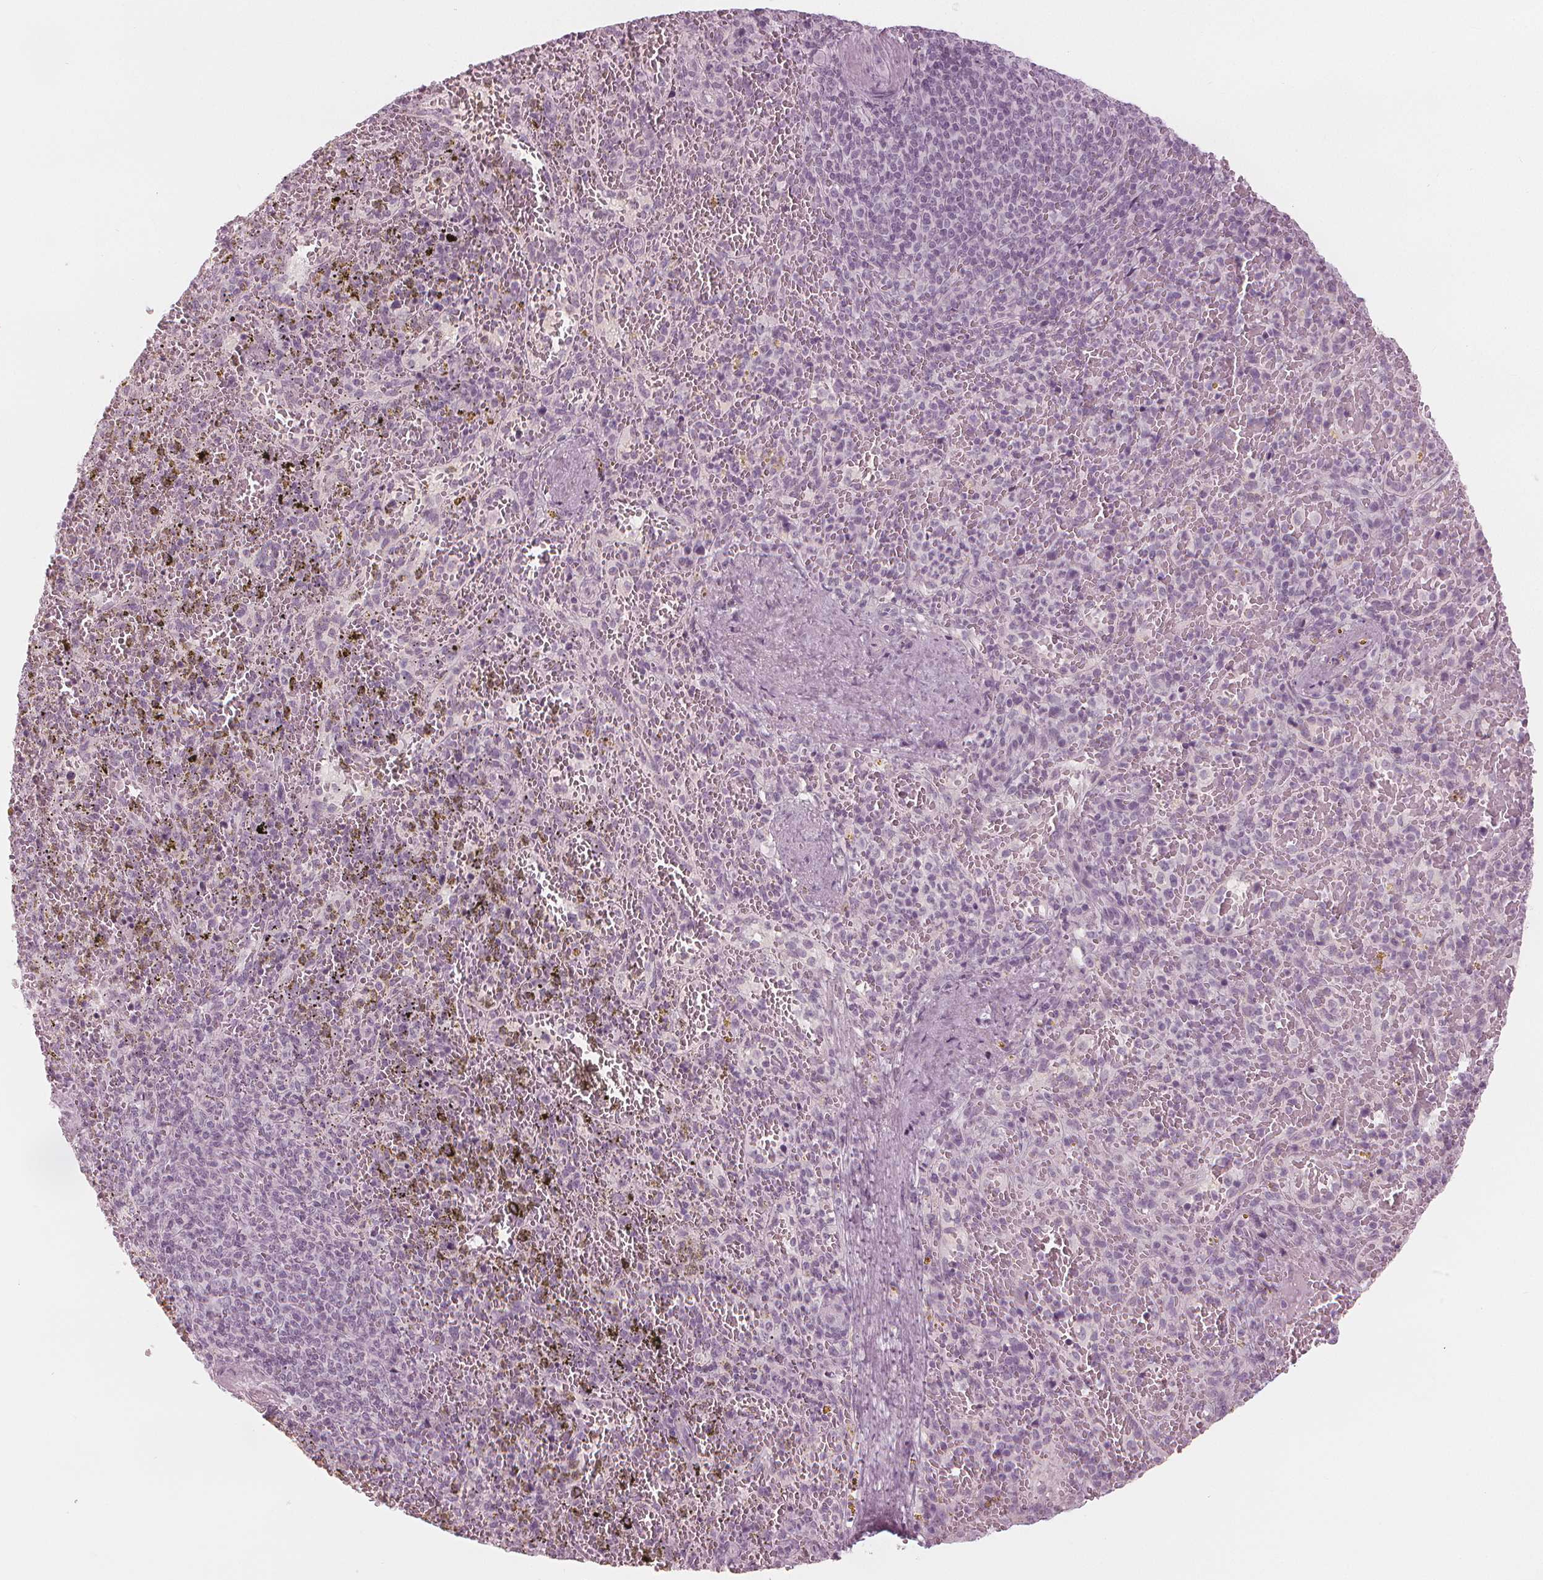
{"staining": {"intensity": "negative", "quantity": "none", "location": "none"}, "tissue": "spleen", "cell_type": "Cells in red pulp", "image_type": "normal", "snomed": [{"axis": "morphology", "description": "Normal tissue, NOS"}, {"axis": "topography", "description": "Spleen"}], "caption": "This is an immunohistochemistry (IHC) histopathology image of unremarkable human spleen. There is no expression in cells in red pulp.", "gene": "PAEP", "patient": {"sex": "female", "age": 50}}